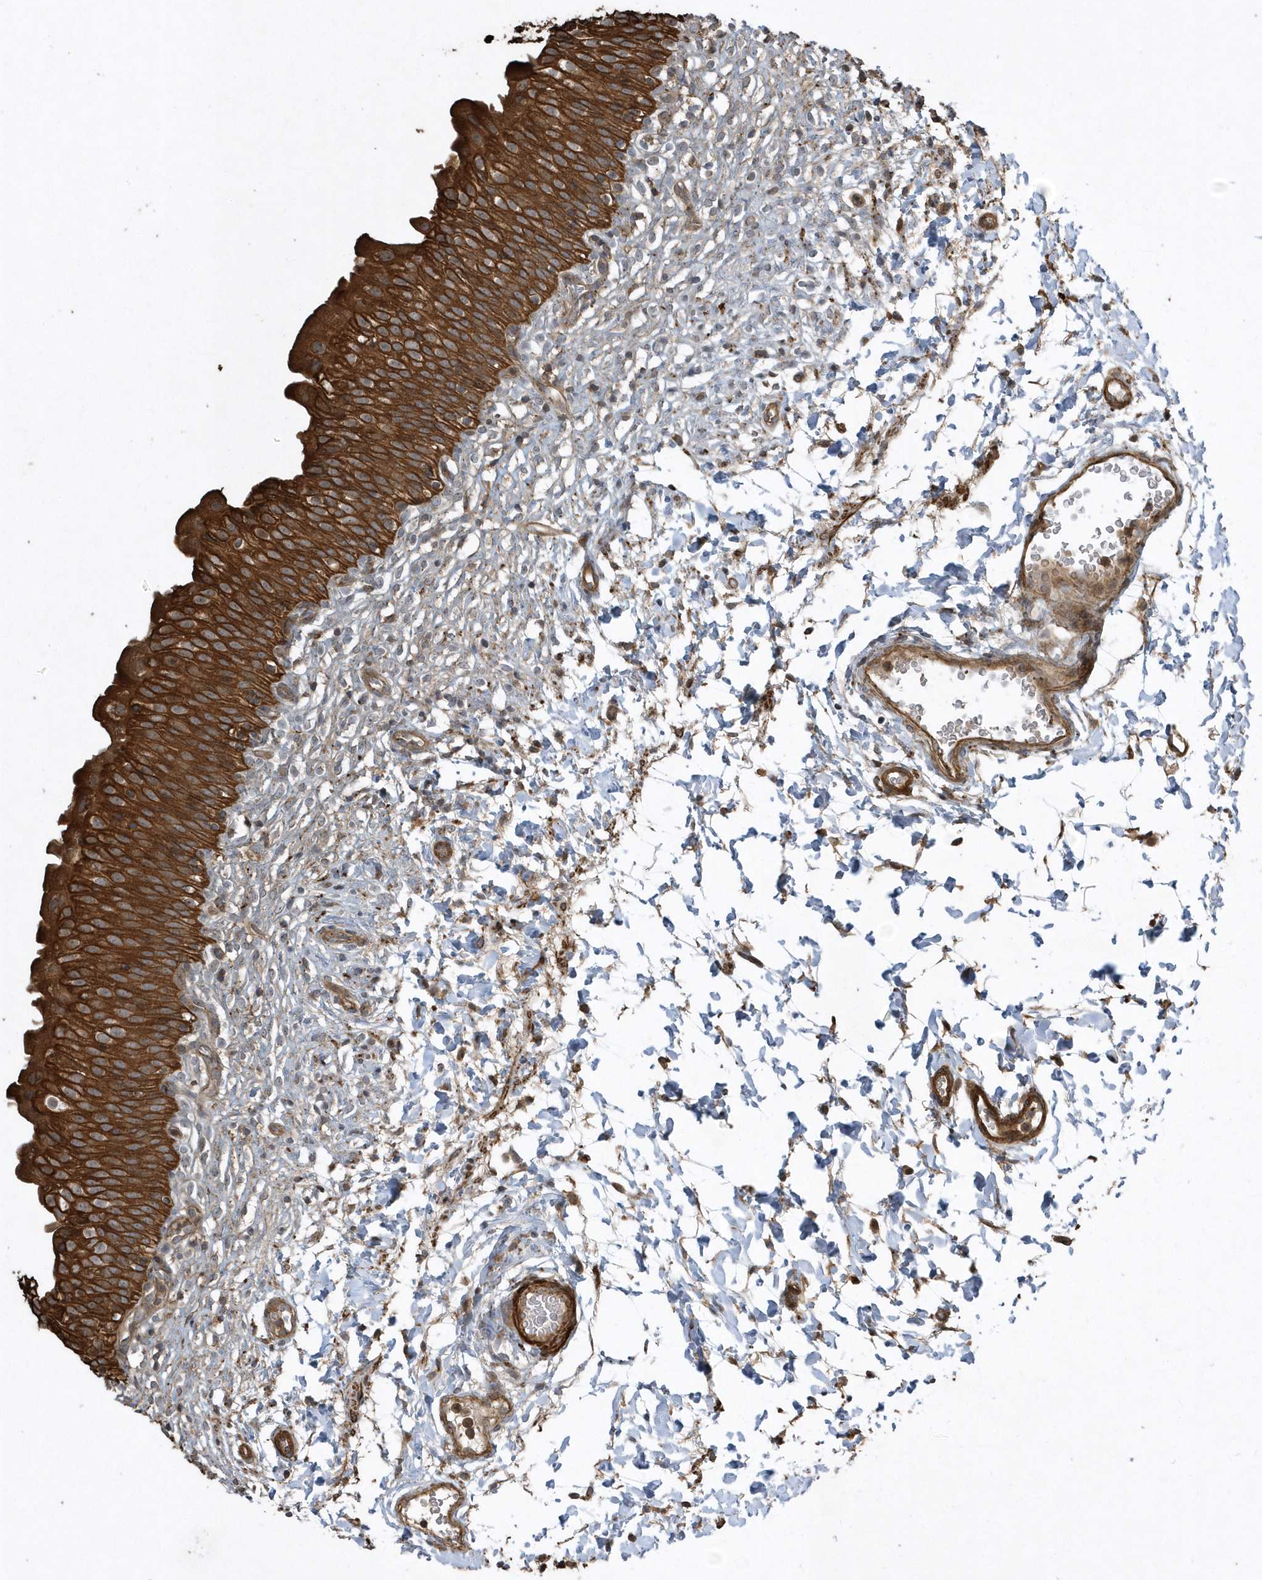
{"staining": {"intensity": "strong", "quantity": ">75%", "location": "cytoplasmic/membranous"}, "tissue": "urinary bladder", "cell_type": "Urothelial cells", "image_type": "normal", "snomed": [{"axis": "morphology", "description": "Normal tissue, NOS"}, {"axis": "topography", "description": "Urinary bladder"}], "caption": "Immunohistochemical staining of normal urinary bladder reveals >75% levels of strong cytoplasmic/membranous protein staining in about >75% of urothelial cells.", "gene": "SENP8", "patient": {"sex": "male", "age": 55}}